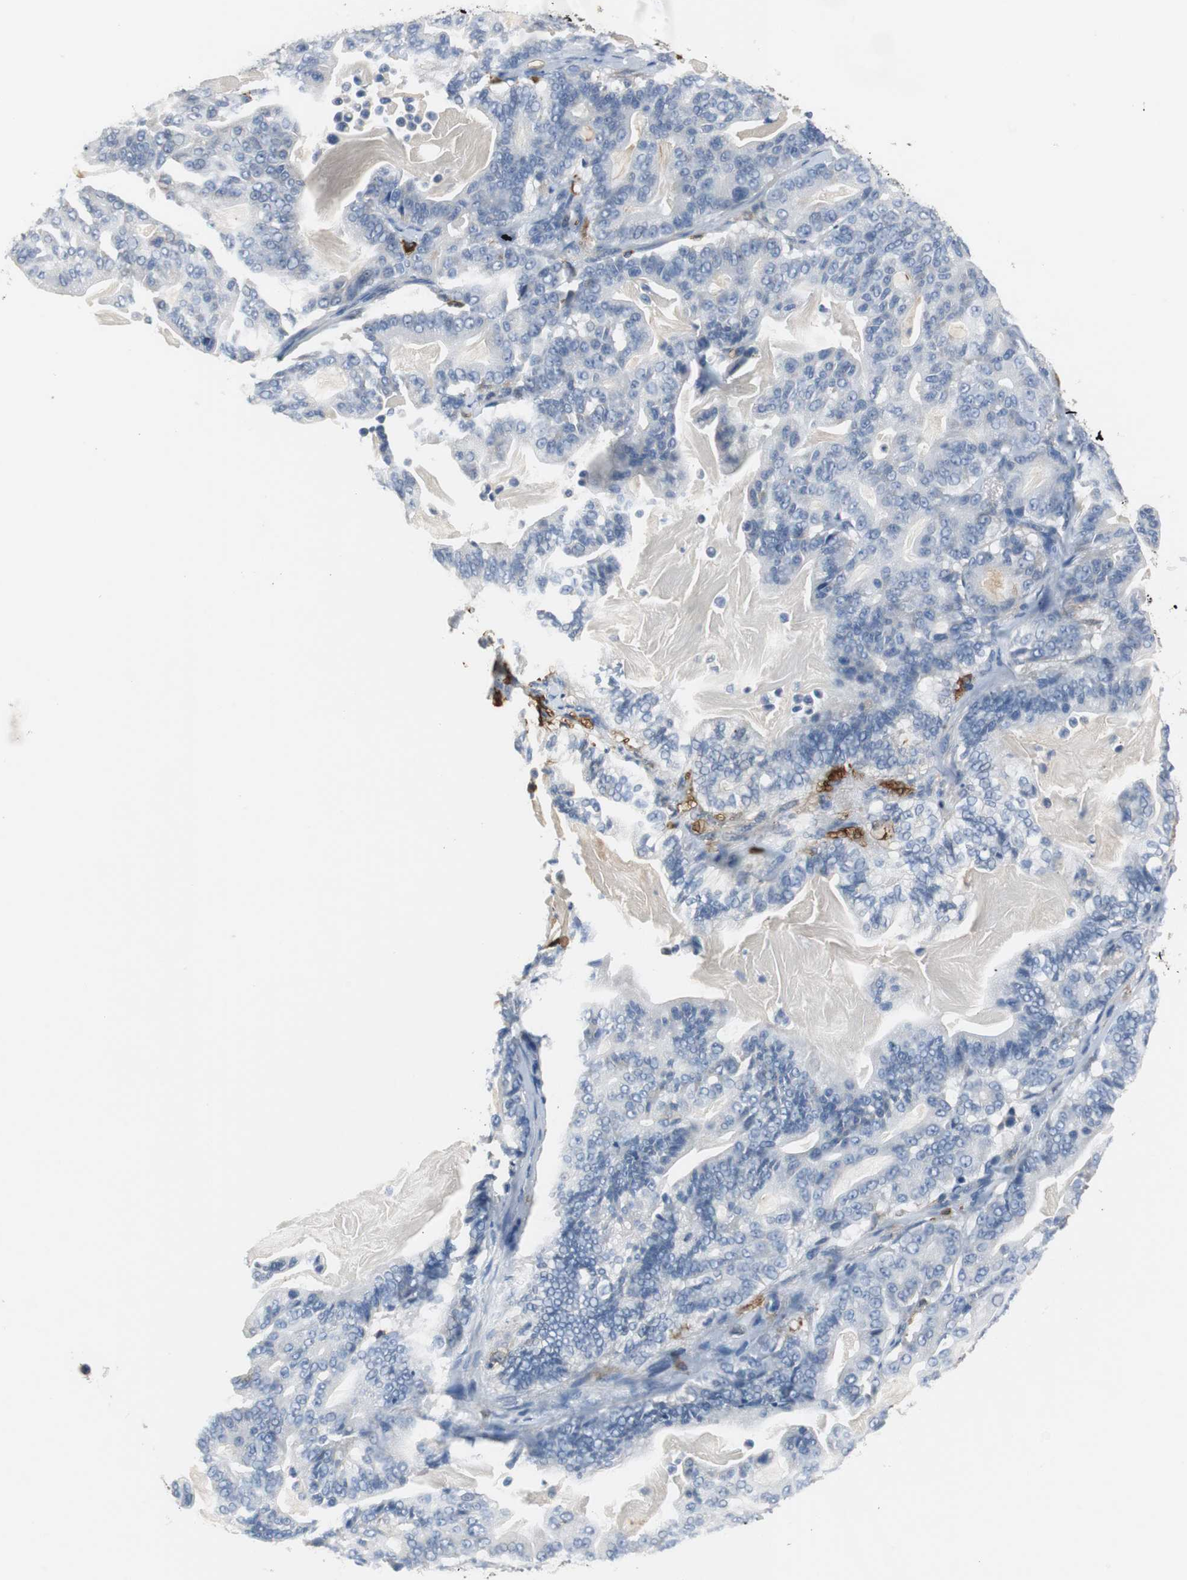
{"staining": {"intensity": "negative", "quantity": "none", "location": "none"}, "tissue": "pancreatic cancer", "cell_type": "Tumor cells", "image_type": "cancer", "snomed": [{"axis": "morphology", "description": "Adenocarcinoma, NOS"}, {"axis": "topography", "description": "Pancreas"}], "caption": "Immunohistochemistry micrograph of pancreatic adenocarcinoma stained for a protein (brown), which demonstrates no expression in tumor cells.", "gene": "PI15", "patient": {"sex": "male", "age": 63}}